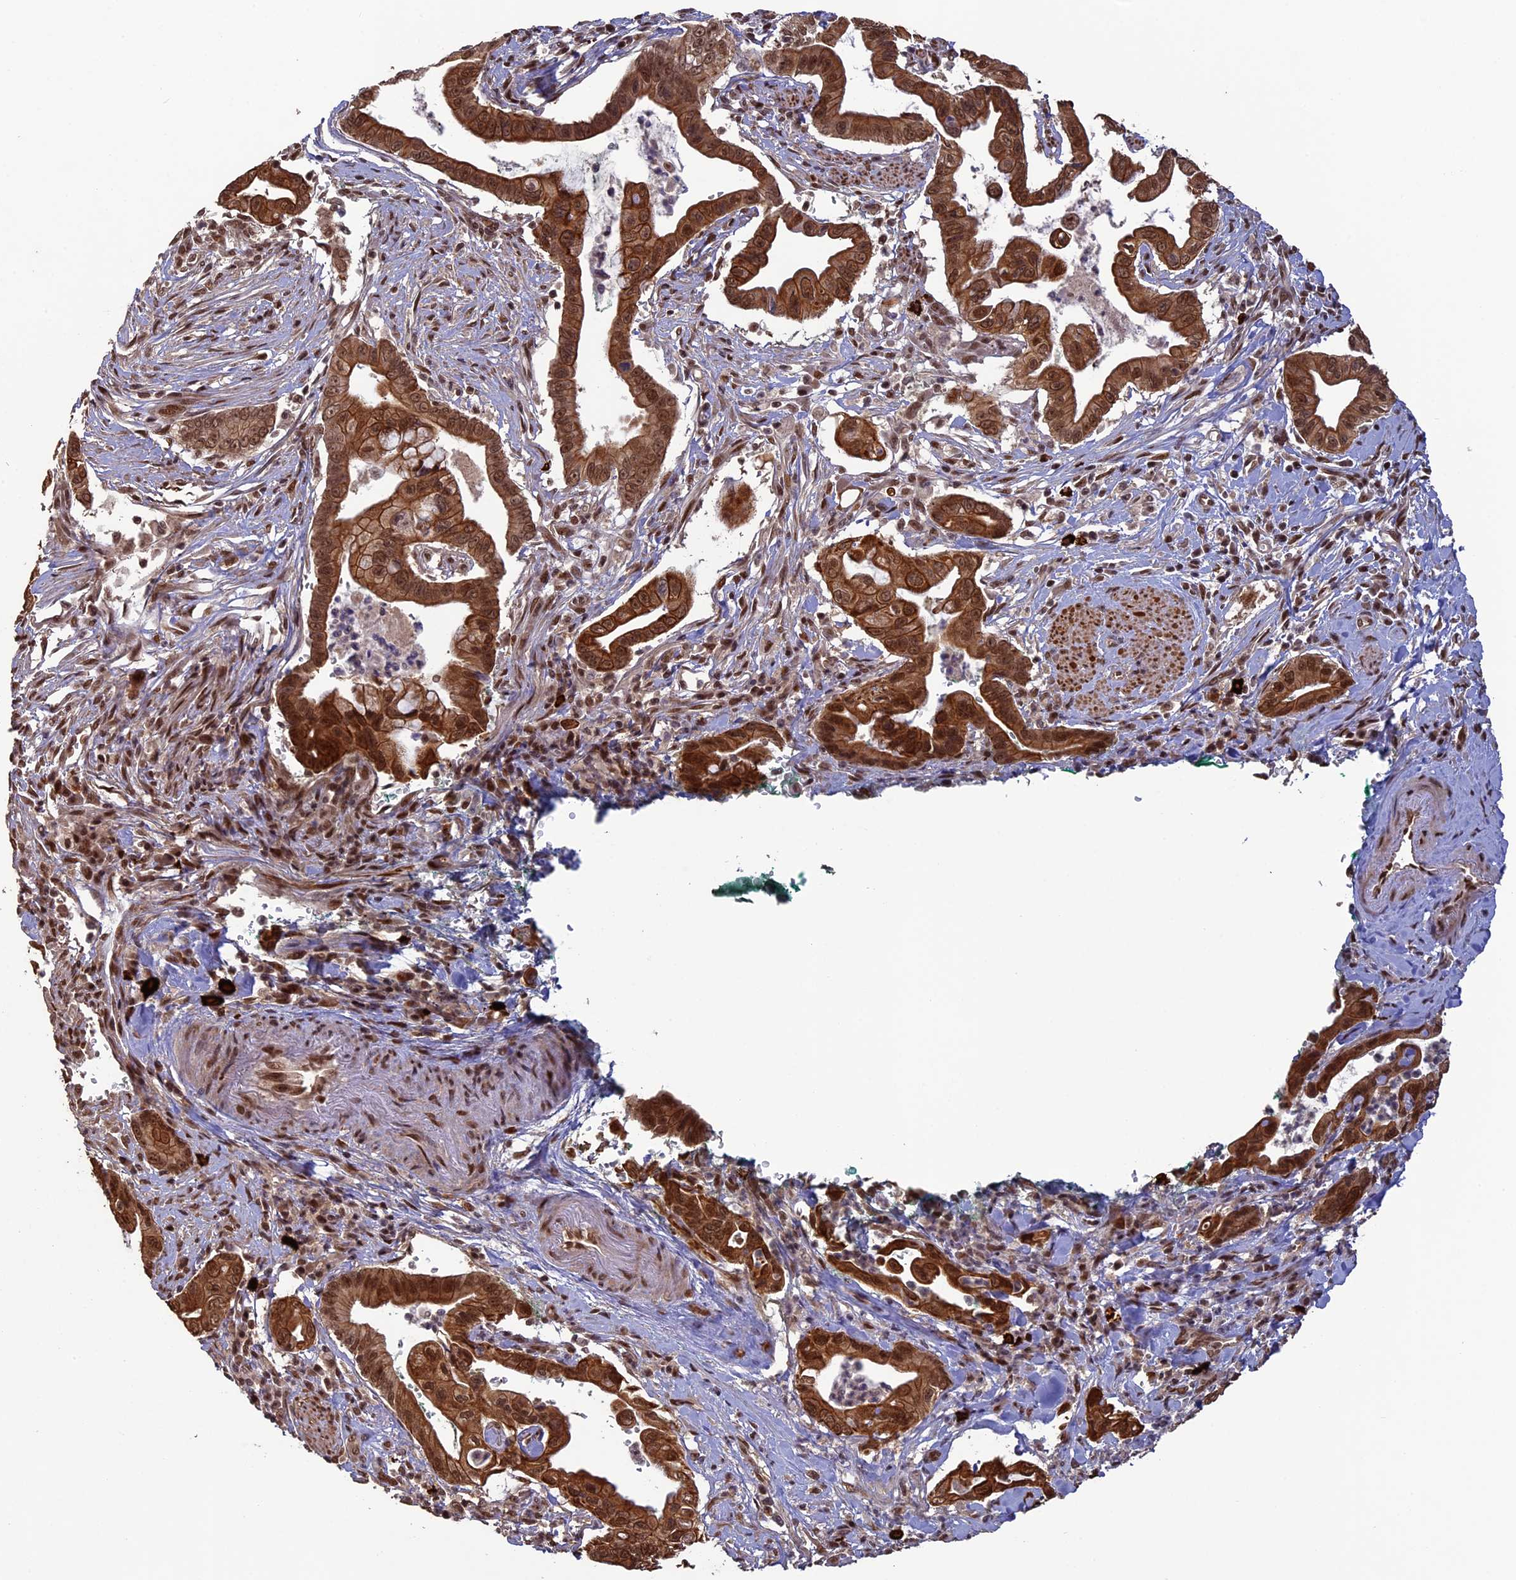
{"staining": {"intensity": "strong", "quantity": ">75%", "location": "cytoplasmic/membranous,nuclear"}, "tissue": "pancreatic cancer", "cell_type": "Tumor cells", "image_type": "cancer", "snomed": [{"axis": "morphology", "description": "Adenocarcinoma, NOS"}, {"axis": "topography", "description": "Pancreas"}], "caption": "Pancreatic adenocarcinoma was stained to show a protein in brown. There is high levels of strong cytoplasmic/membranous and nuclear positivity in approximately >75% of tumor cells.", "gene": "NAE1", "patient": {"sex": "male", "age": 78}}